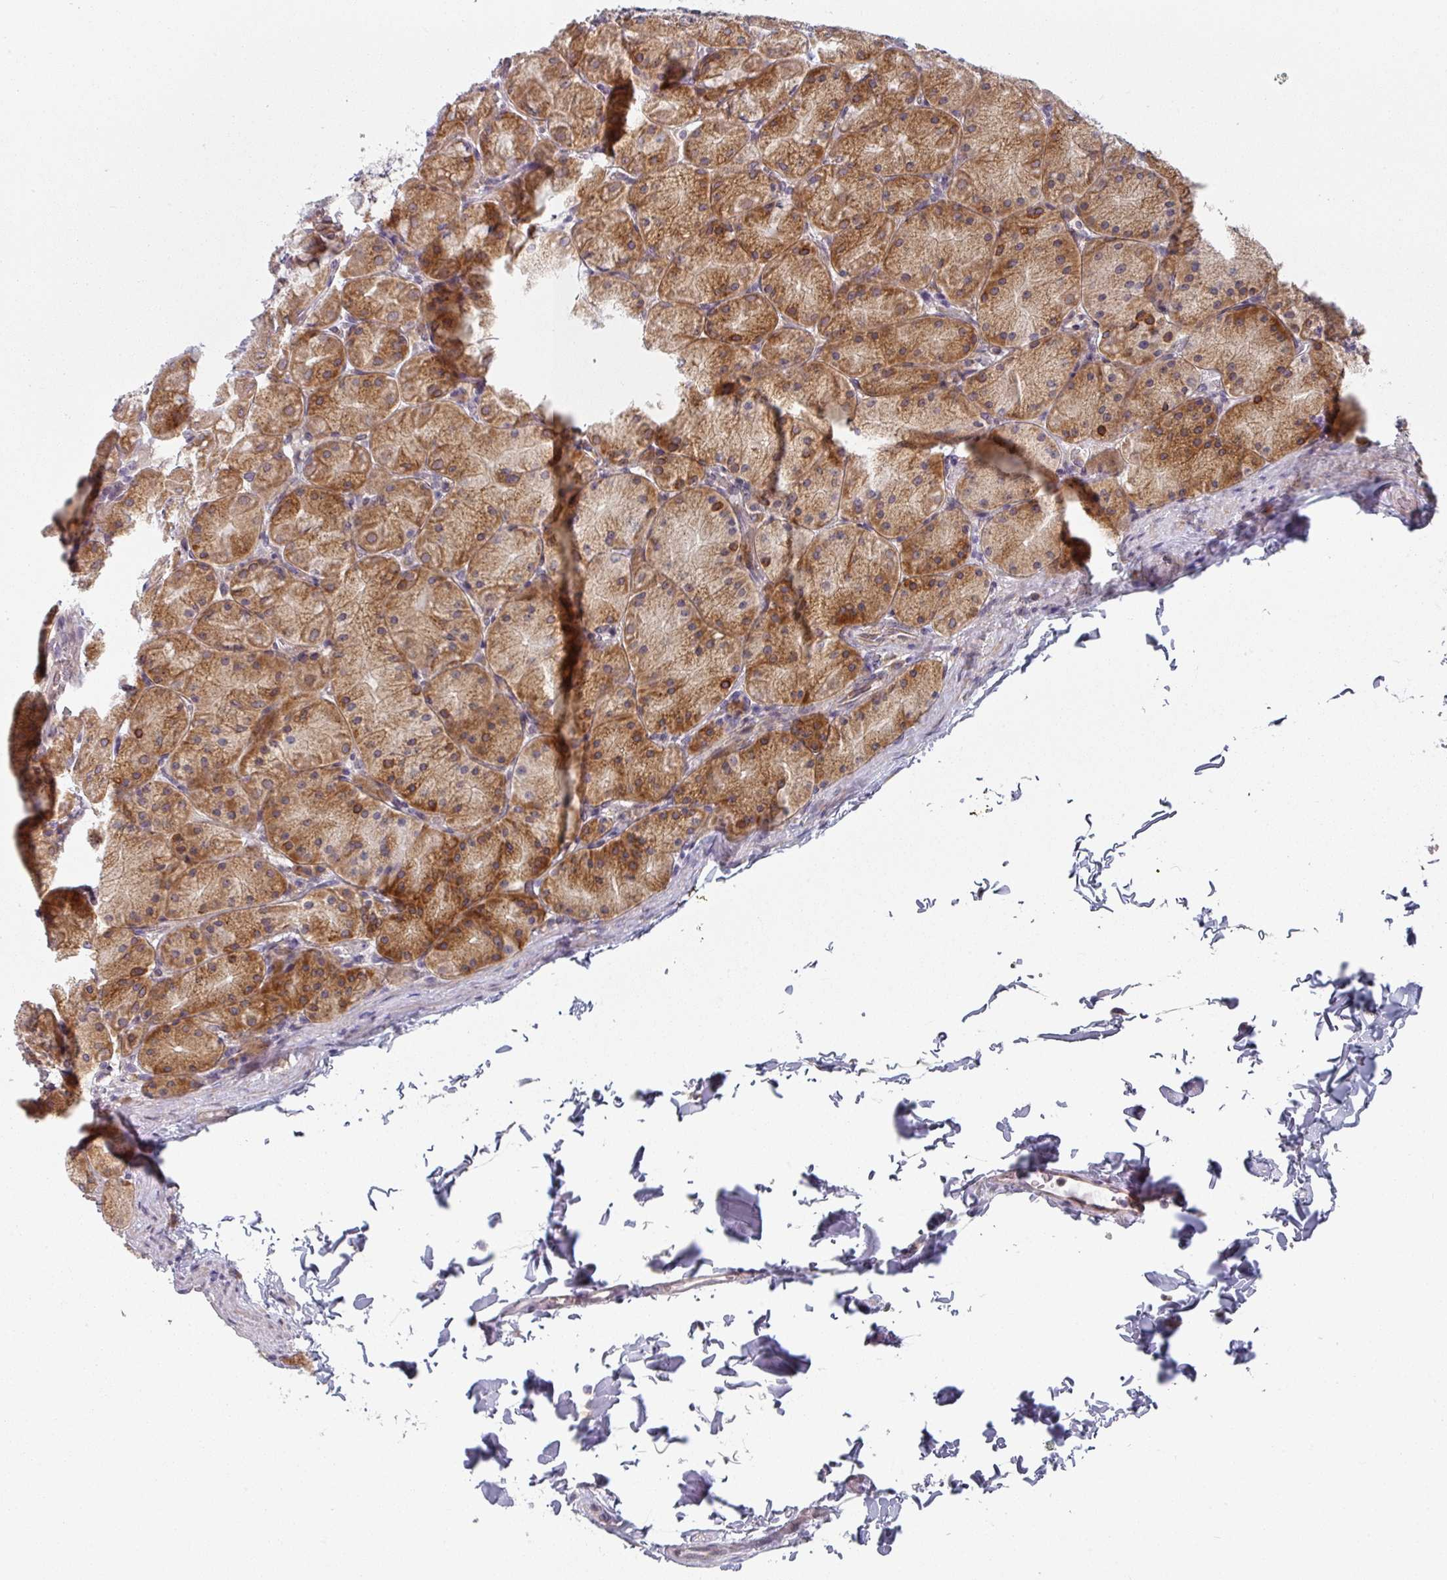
{"staining": {"intensity": "strong", "quantity": ">75%", "location": "cytoplasmic/membranous"}, "tissue": "stomach", "cell_type": "Glandular cells", "image_type": "normal", "snomed": [{"axis": "morphology", "description": "Normal tissue, NOS"}, {"axis": "topography", "description": "Stomach, upper"}], "caption": "Normal stomach was stained to show a protein in brown. There is high levels of strong cytoplasmic/membranous positivity in about >75% of glandular cells.", "gene": "TAPT1", "patient": {"sex": "female", "age": 56}}